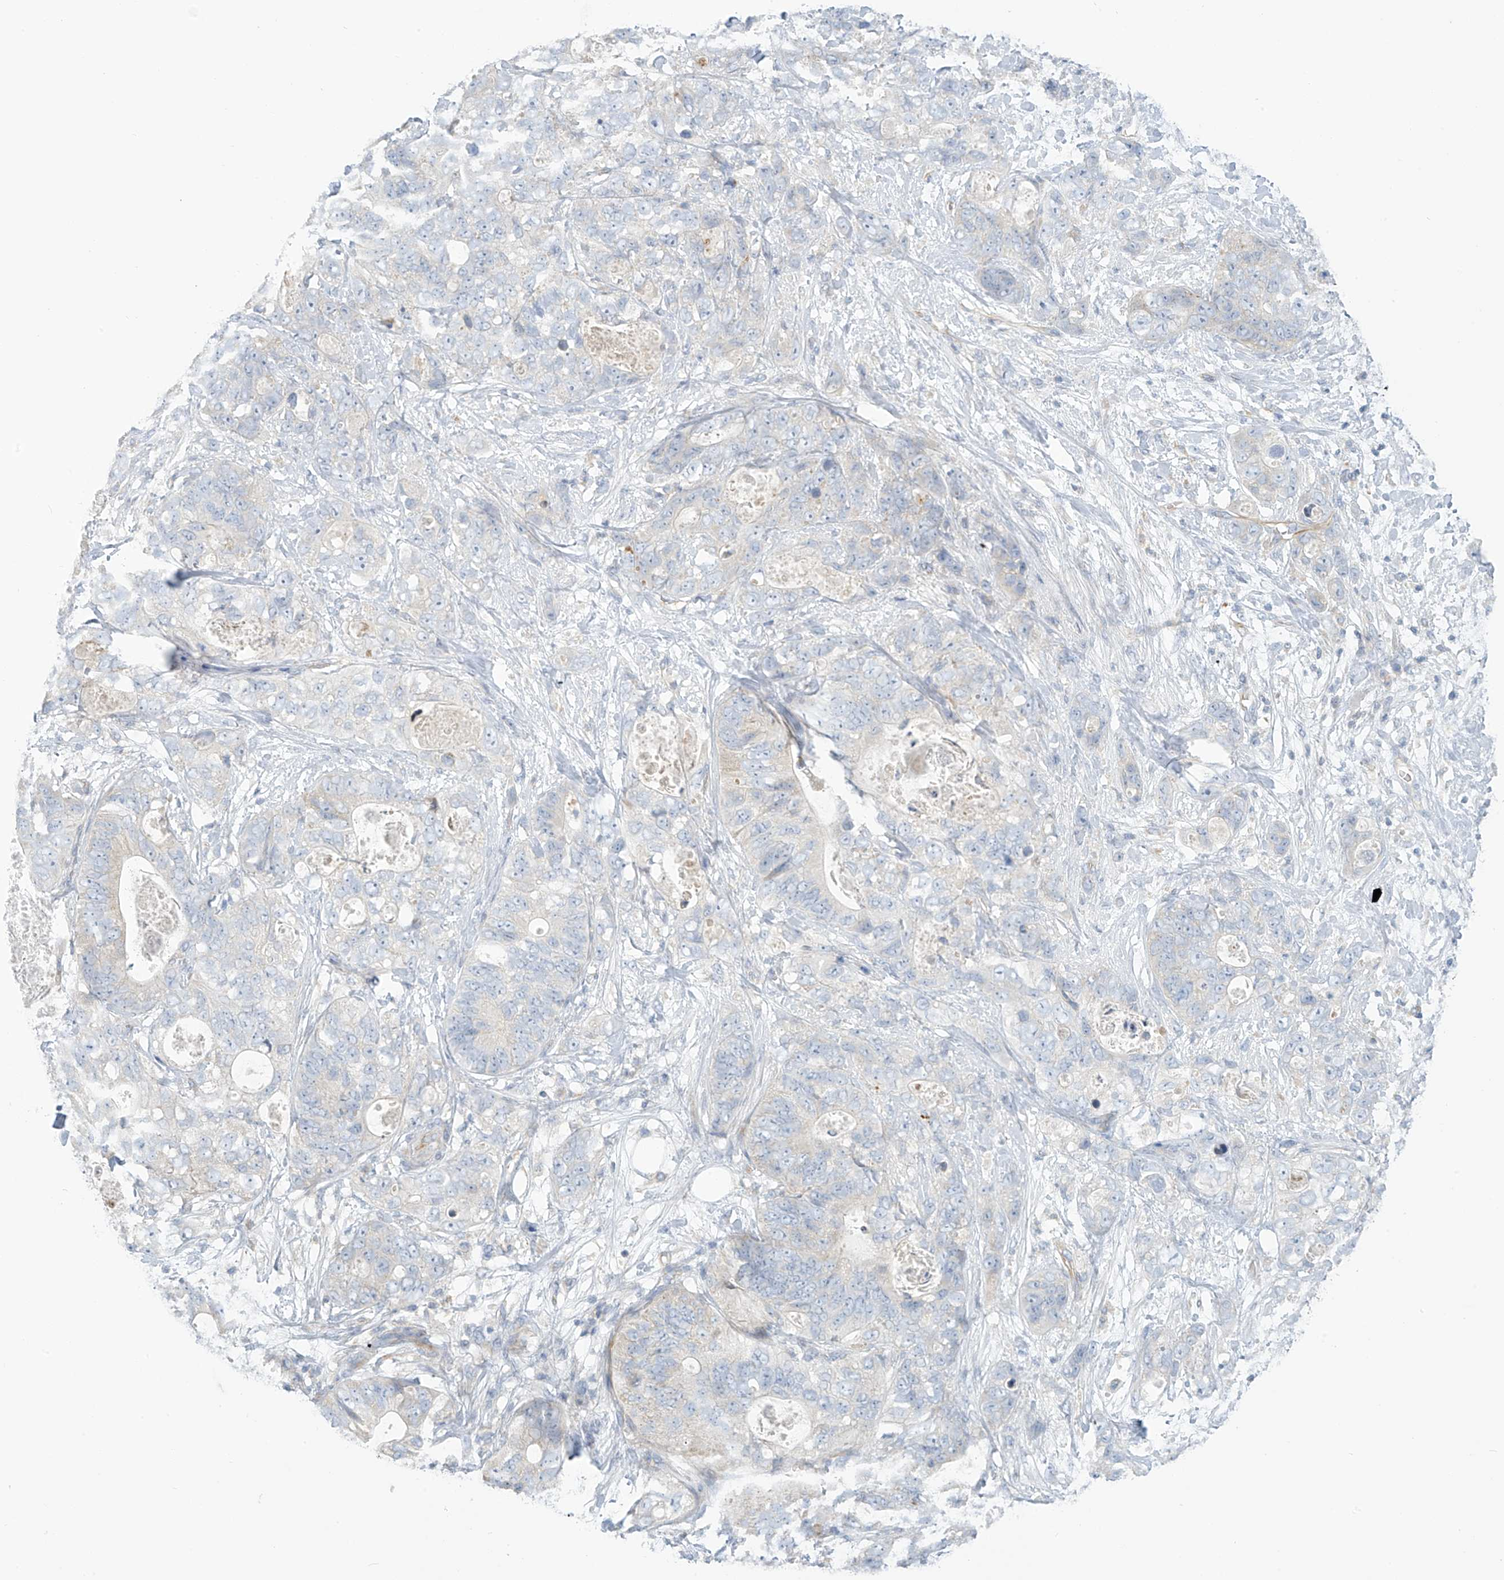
{"staining": {"intensity": "negative", "quantity": "none", "location": "none"}, "tissue": "stomach cancer", "cell_type": "Tumor cells", "image_type": "cancer", "snomed": [{"axis": "morphology", "description": "Normal tissue, NOS"}, {"axis": "morphology", "description": "Adenocarcinoma, NOS"}, {"axis": "topography", "description": "Stomach"}], "caption": "The photomicrograph demonstrates no staining of tumor cells in stomach cancer. (DAB IHC, high magnification).", "gene": "SLC6A12", "patient": {"sex": "female", "age": 89}}